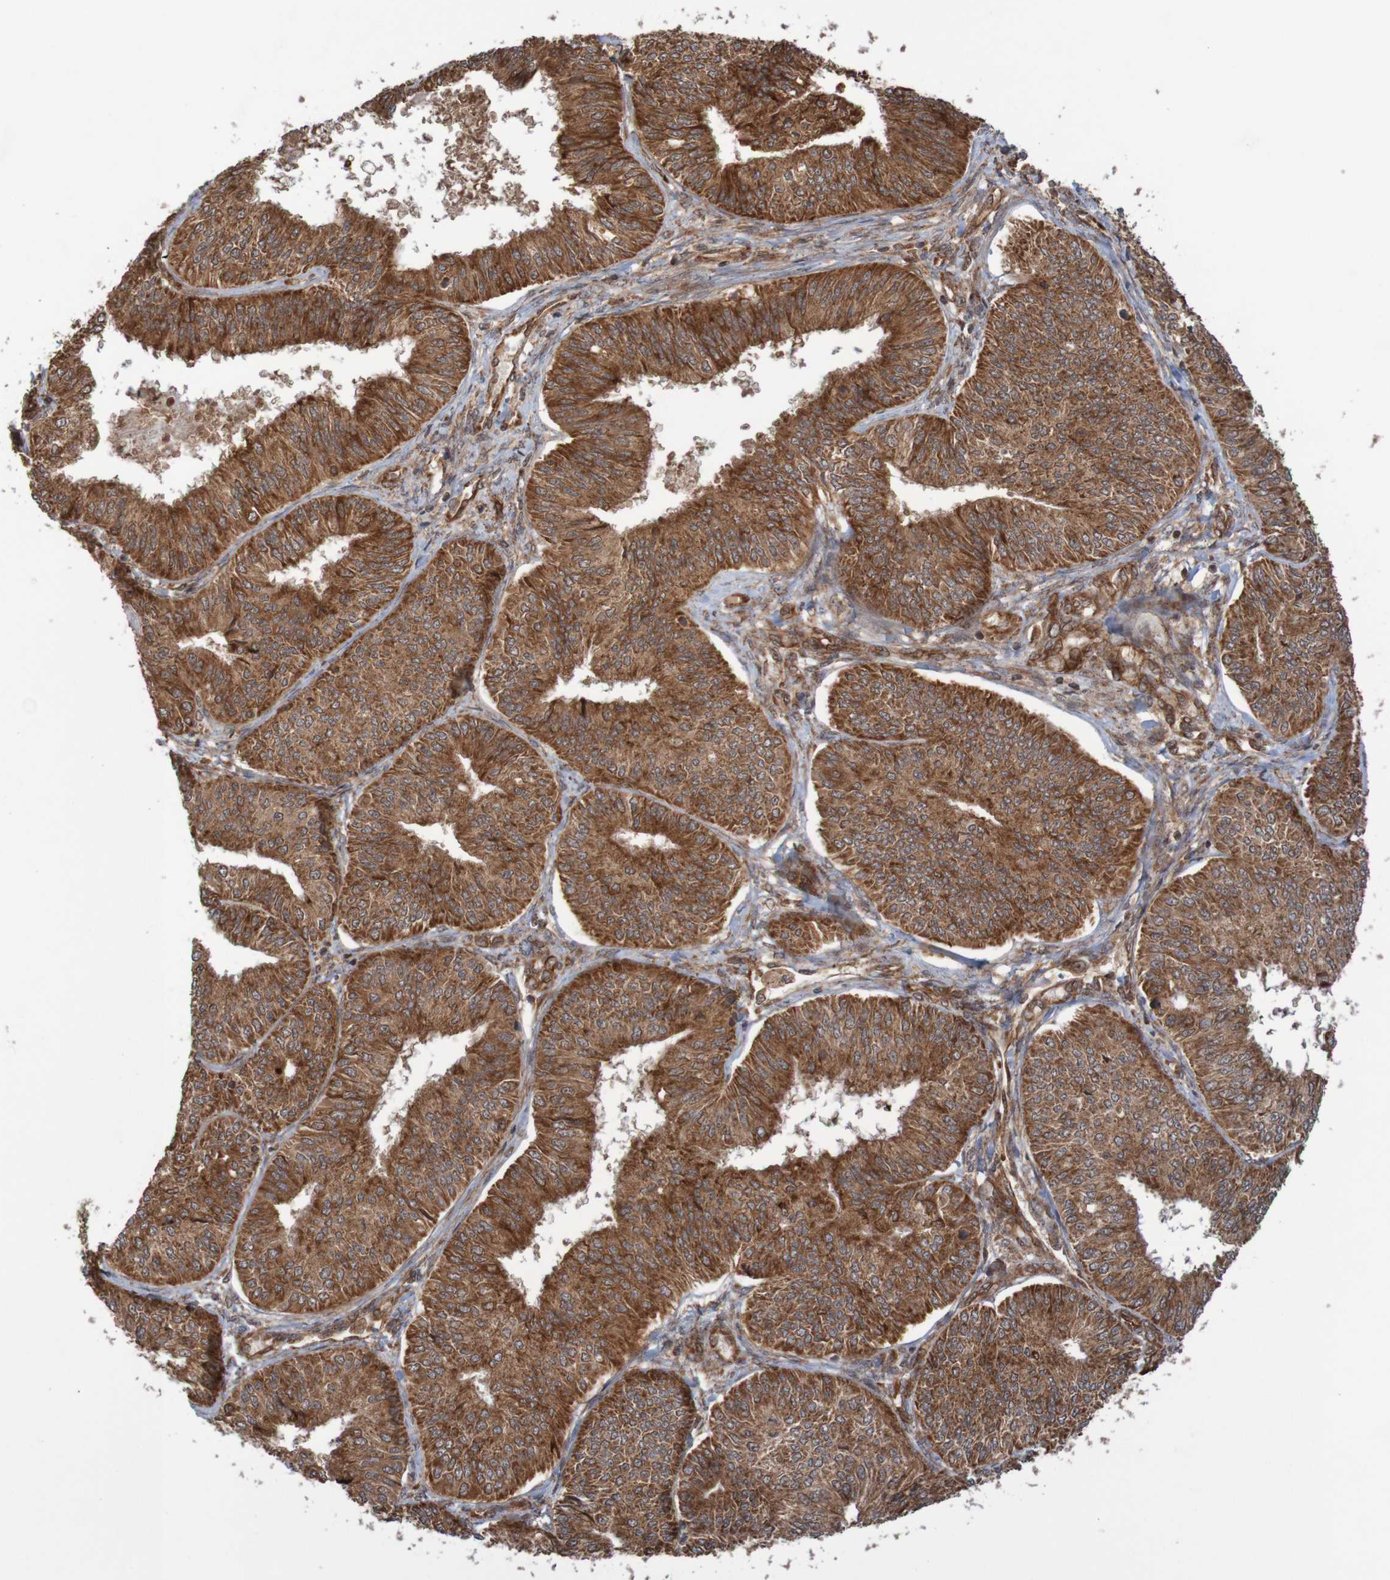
{"staining": {"intensity": "strong", "quantity": ">75%", "location": "cytoplasmic/membranous"}, "tissue": "endometrial cancer", "cell_type": "Tumor cells", "image_type": "cancer", "snomed": [{"axis": "morphology", "description": "Adenocarcinoma, NOS"}, {"axis": "topography", "description": "Endometrium"}], "caption": "Endometrial cancer was stained to show a protein in brown. There is high levels of strong cytoplasmic/membranous expression in about >75% of tumor cells.", "gene": "MRPL52", "patient": {"sex": "female", "age": 58}}